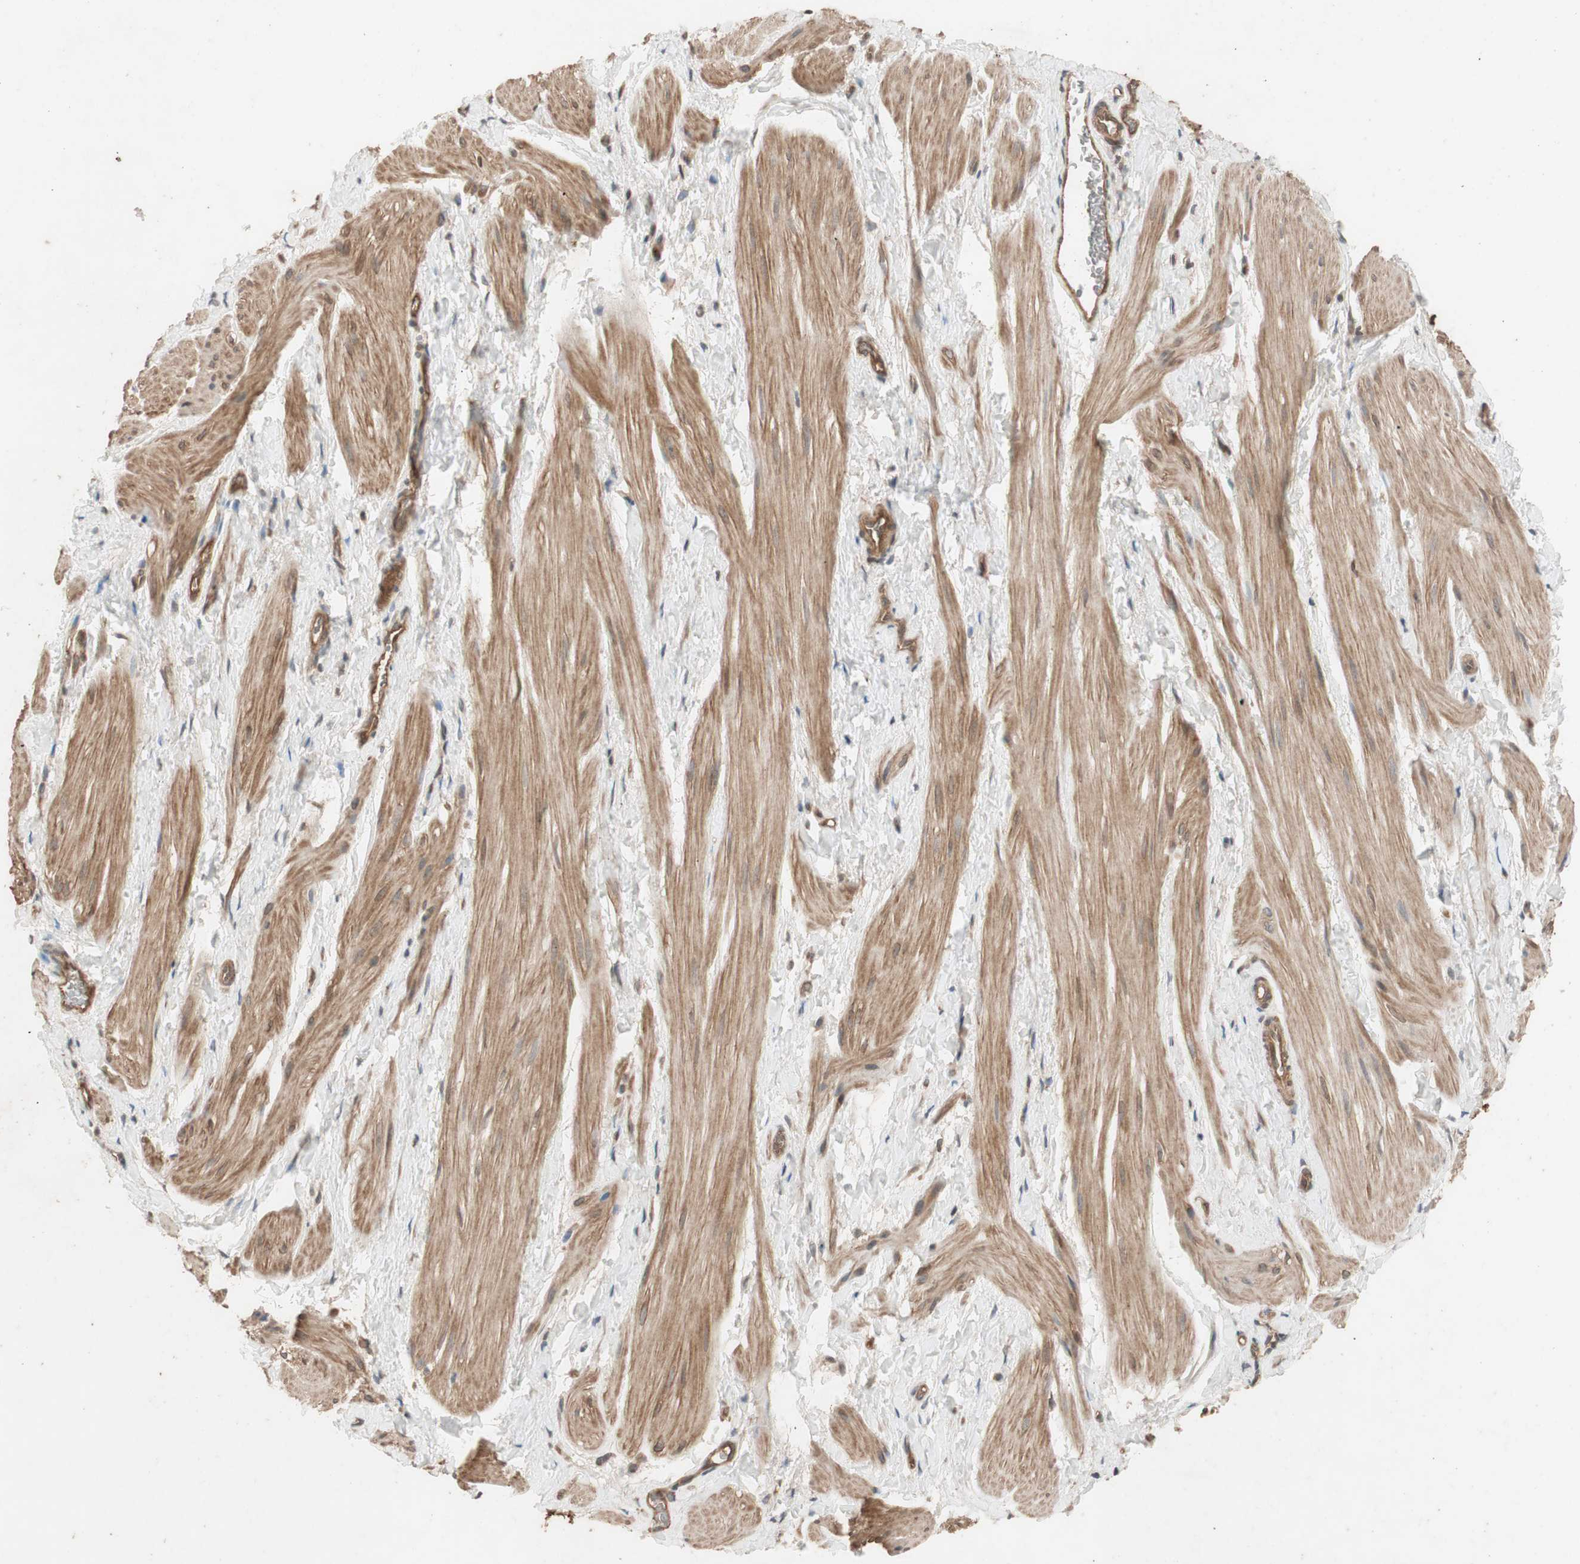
{"staining": {"intensity": "moderate", "quantity": ">75%", "location": "cytoplasmic/membranous"}, "tissue": "smooth muscle", "cell_type": "Smooth muscle cells", "image_type": "normal", "snomed": [{"axis": "morphology", "description": "Normal tissue, NOS"}, {"axis": "topography", "description": "Smooth muscle"}], "caption": "The image reveals a brown stain indicating the presence of a protein in the cytoplasmic/membranous of smooth muscle cells in smooth muscle.", "gene": "EPHA8", "patient": {"sex": "male", "age": 16}}